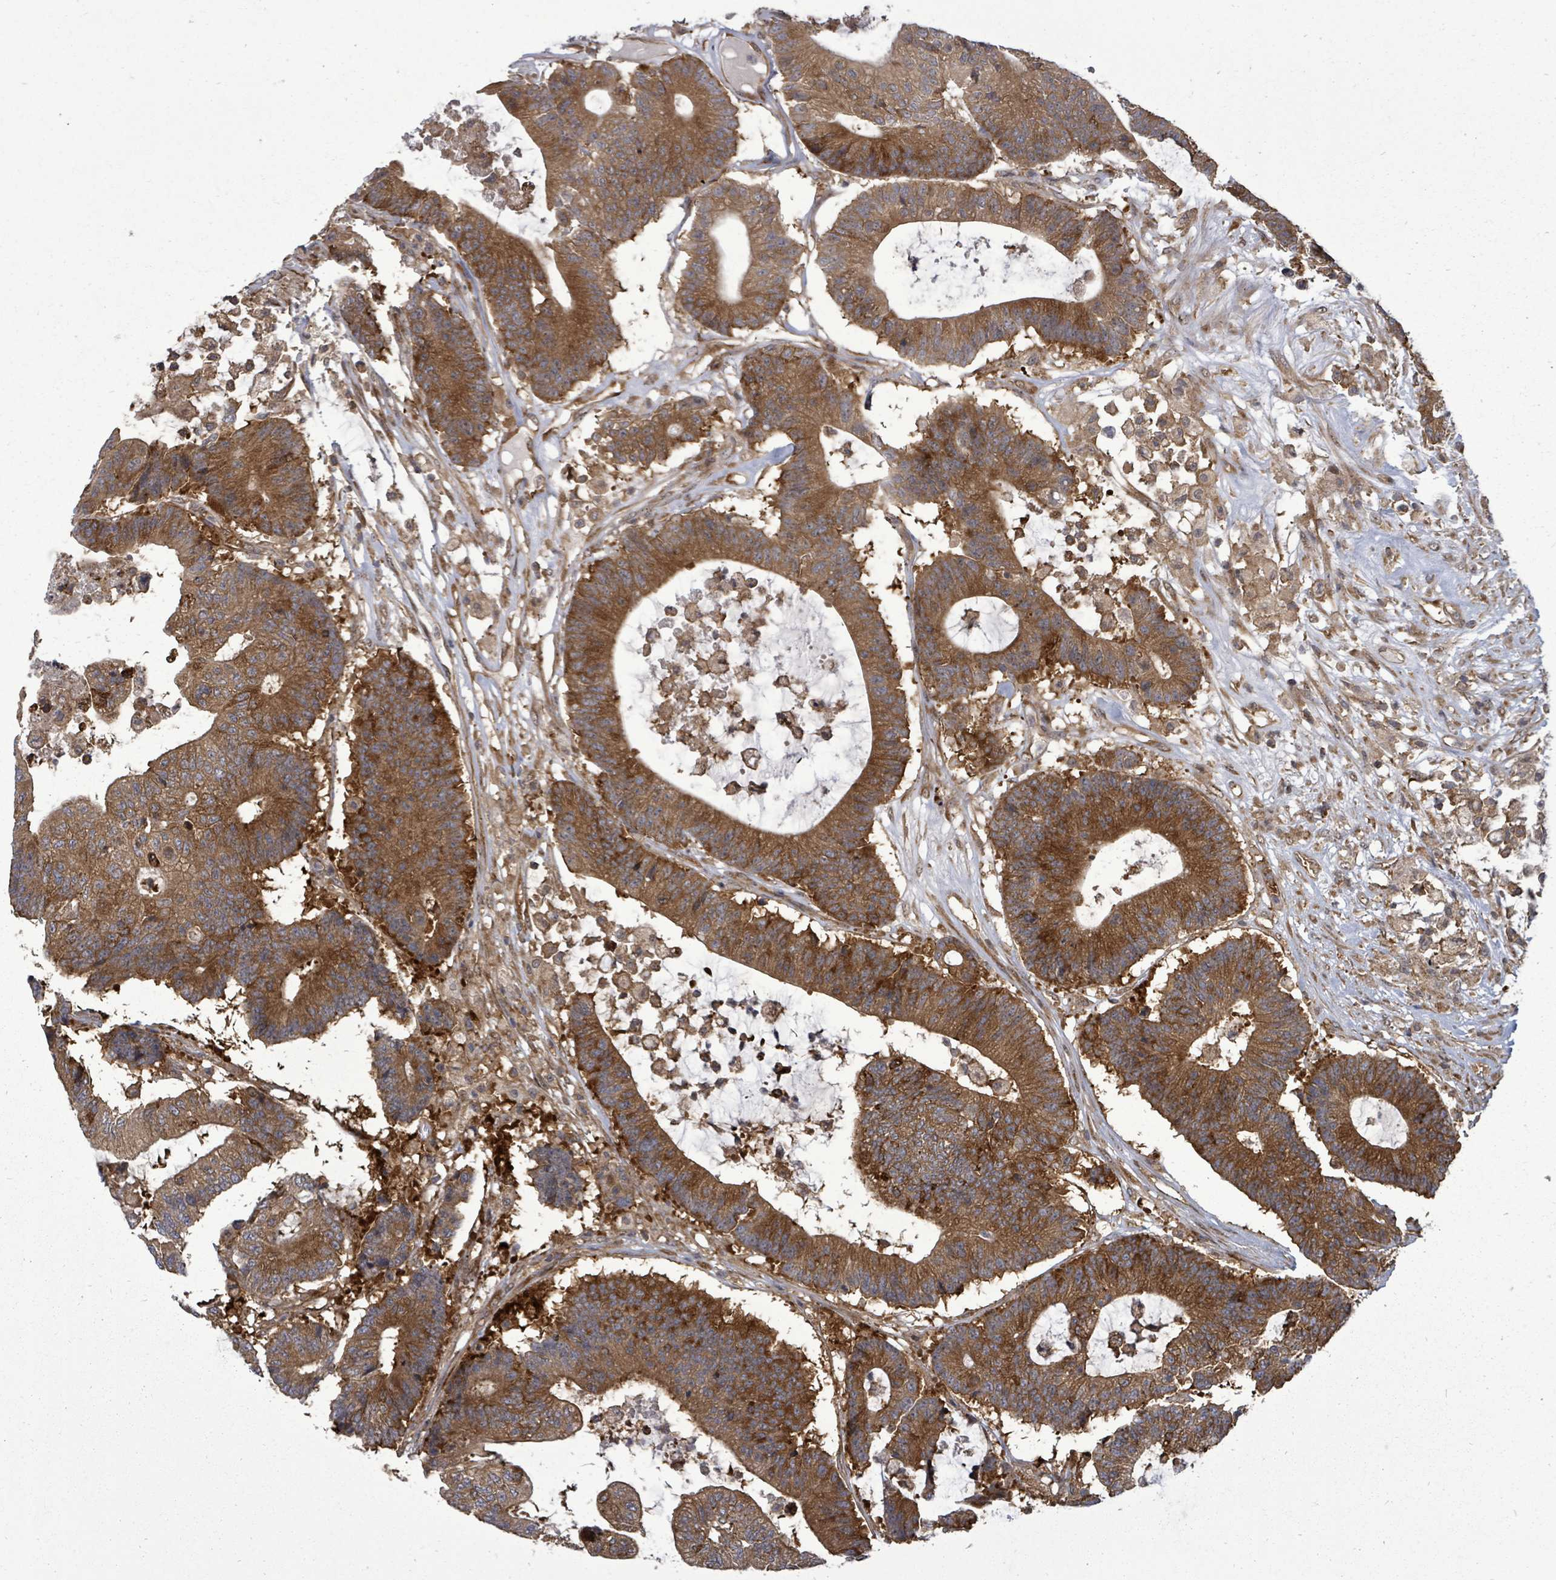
{"staining": {"intensity": "strong", "quantity": ">75%", "location": "cytoplasmic/membranous"}, "tissue": "colorectal cancer", "cell_type": "Tumor cells", "image_type": "cancer", "snomed": [{"axis": "morphology", "description": "Adenocarcinoma, NOS"}, {"axis": "topography", "description": "Colon"}], "caption": "Colorectal cancer (adenocarcinoma) tissue exhibits strong cytoplasmic/membranous positivity in about >75% of tumor cells The staining was performed using DAB (3,3'-diaminobenzidine), with brown indicating positive protein expression. Nuclei are stained blue with hematoxylin.", "gene": "EIF3C", "patient": {"sex": "female", "age": 84}}